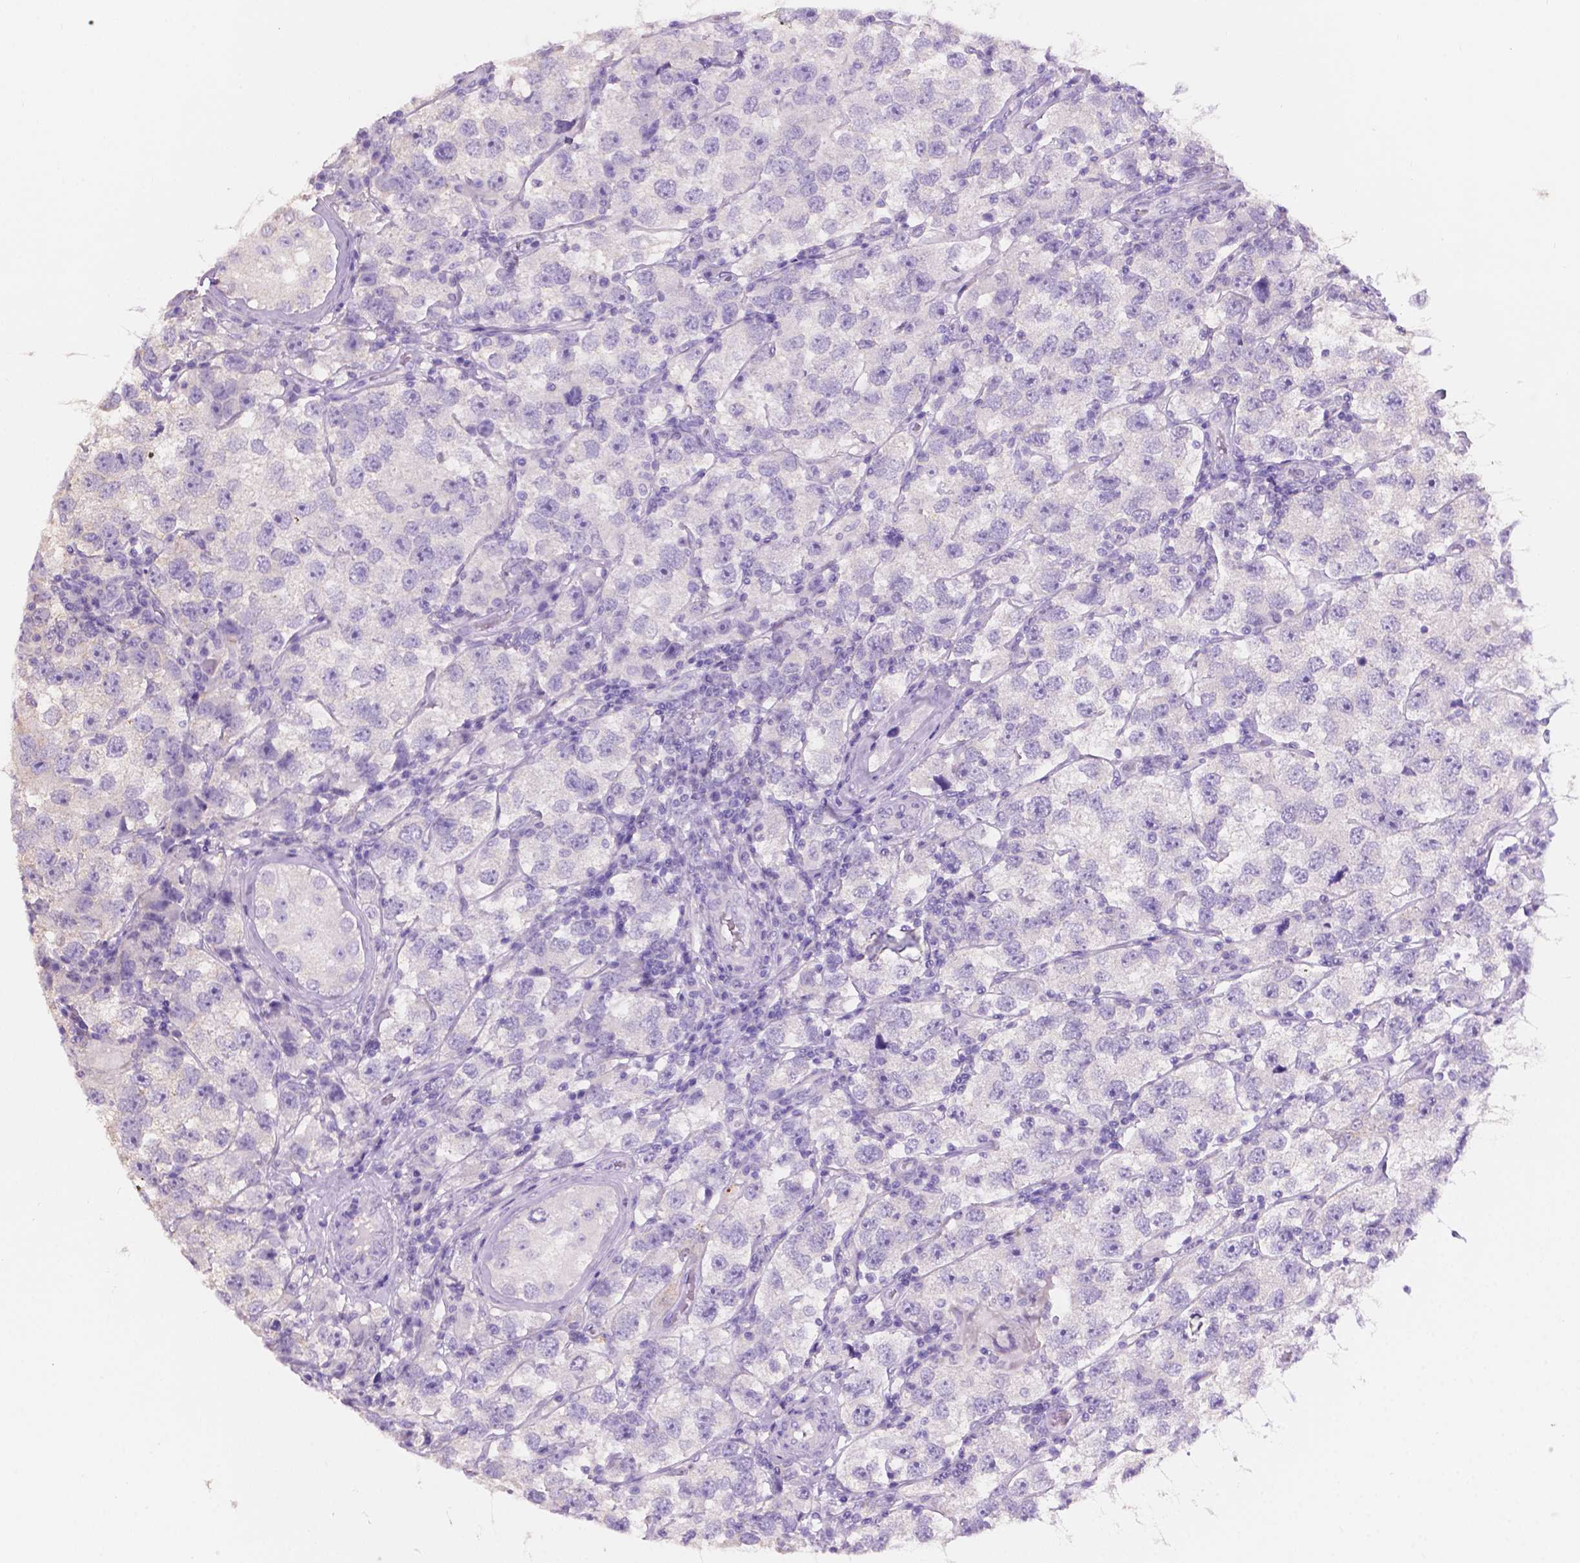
{"staining": {"intensity": "negative", "quantity": "none", "location": "none"}, "tissue": "testis cancer", "cell_type": "Tumor cells", "image_type": "cancer", "snomed": [{"axis": "morphology", "description": "Seminoma, NOS"}, {"axis": "topography", "description": "Testis"}], "caption": "An IHC micrograph of testis cancer (seminoma) is shown. There is no staining in tumor cells of testis cancer (seminoma).", "gene": "SBSN", "patient": {"sex": "male", "age": 26}}